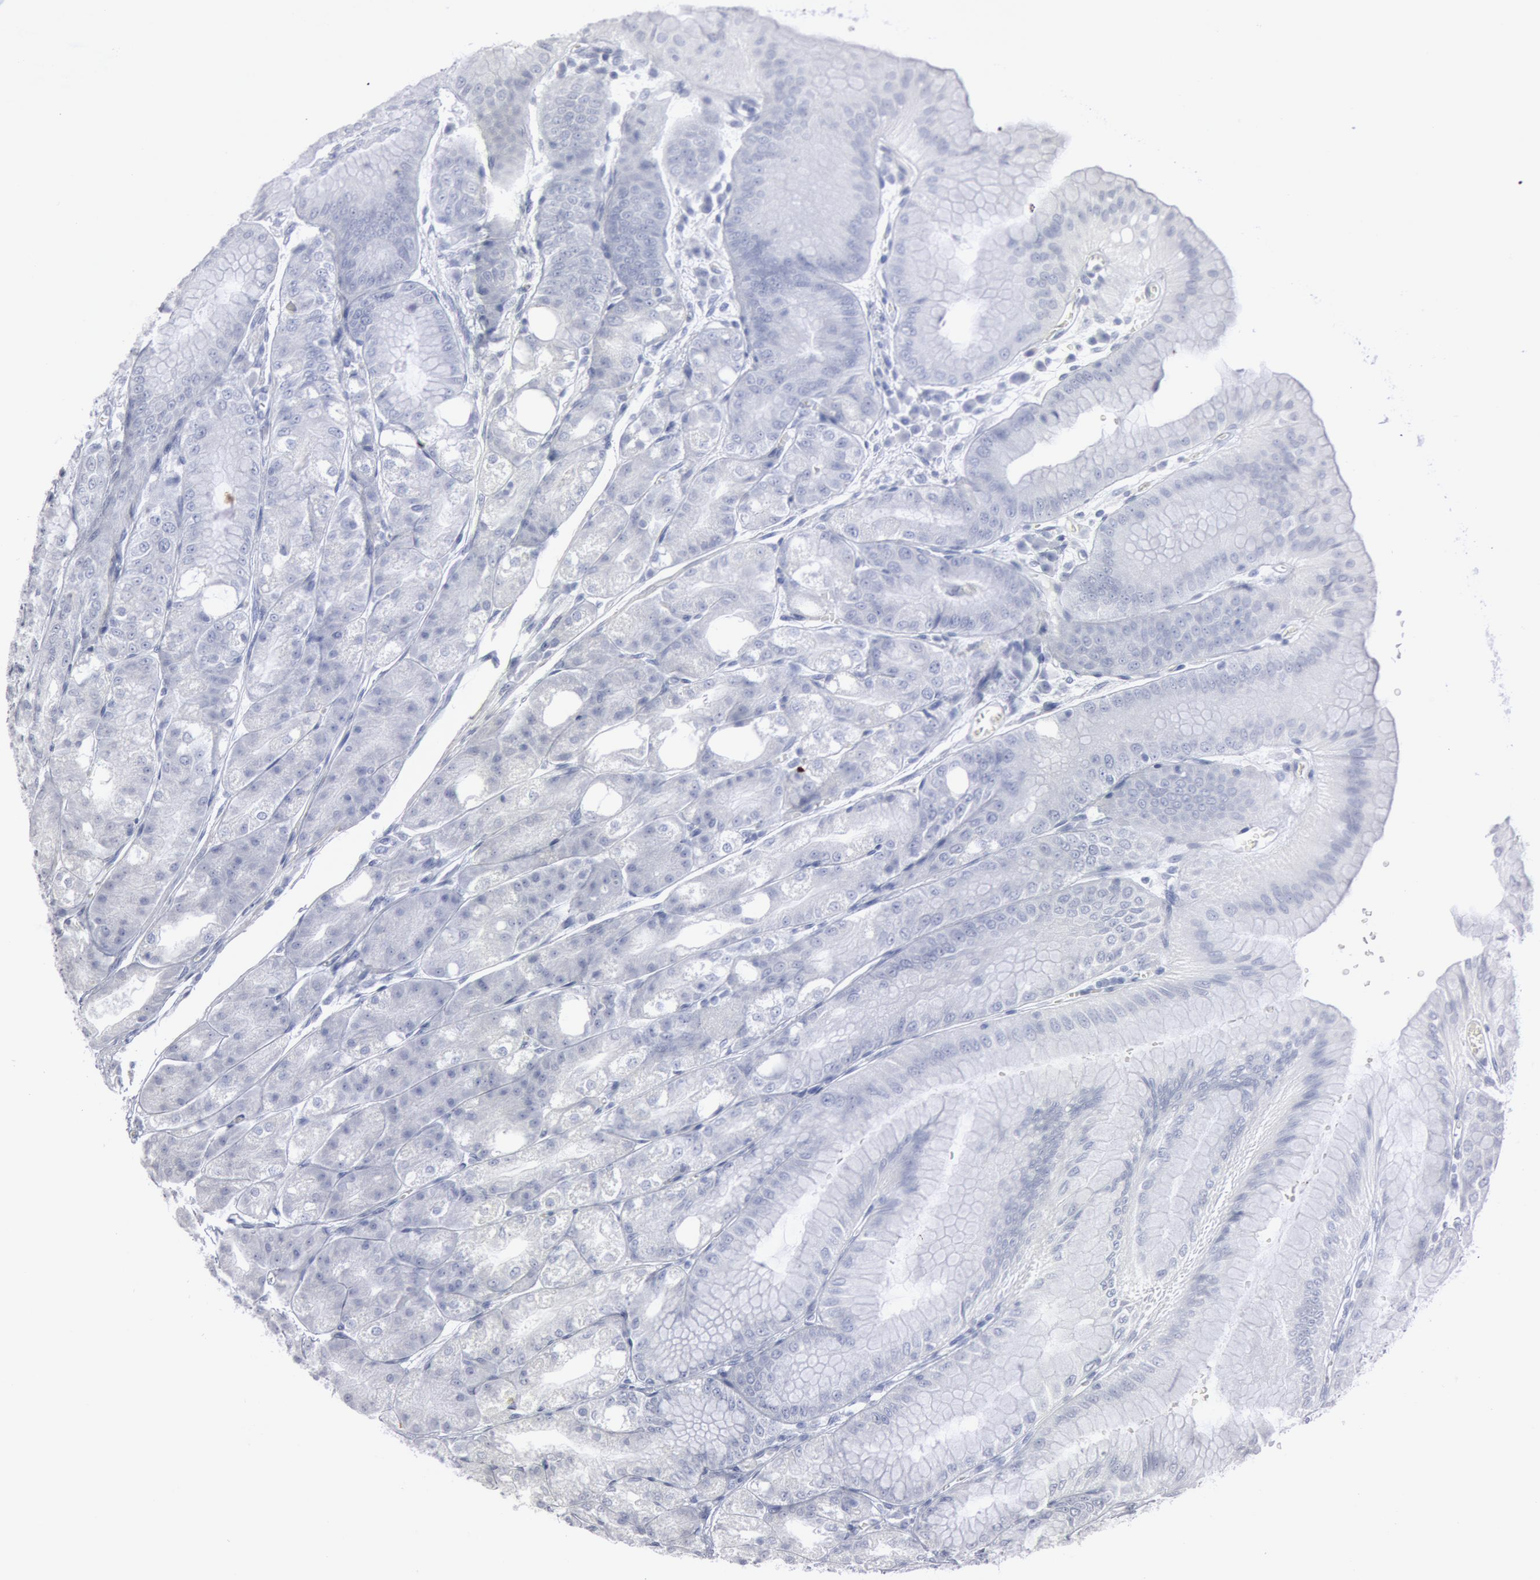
{"staining": {"intensity": "negative", "quantity": "none", "location": "none"}, "tissue": "stomach", "cell_type": "Glandular cells", "image_type": "normal", "snomed": [{"axis": "morphology", "description": "Normal tissue, NOS"}, {"axis": "topography", "description": "Stomach, lower"}], "caption": "Glandular cells show no significant protein positivity in normal stomach. (Stains: DAB immunohistochemistry (IHC) with hematoxylin counter stain, Microscopy: brightfield microscopy at high magnification).", "gene": "DMC1", "patient": {"sex": "male", "age": 71}}